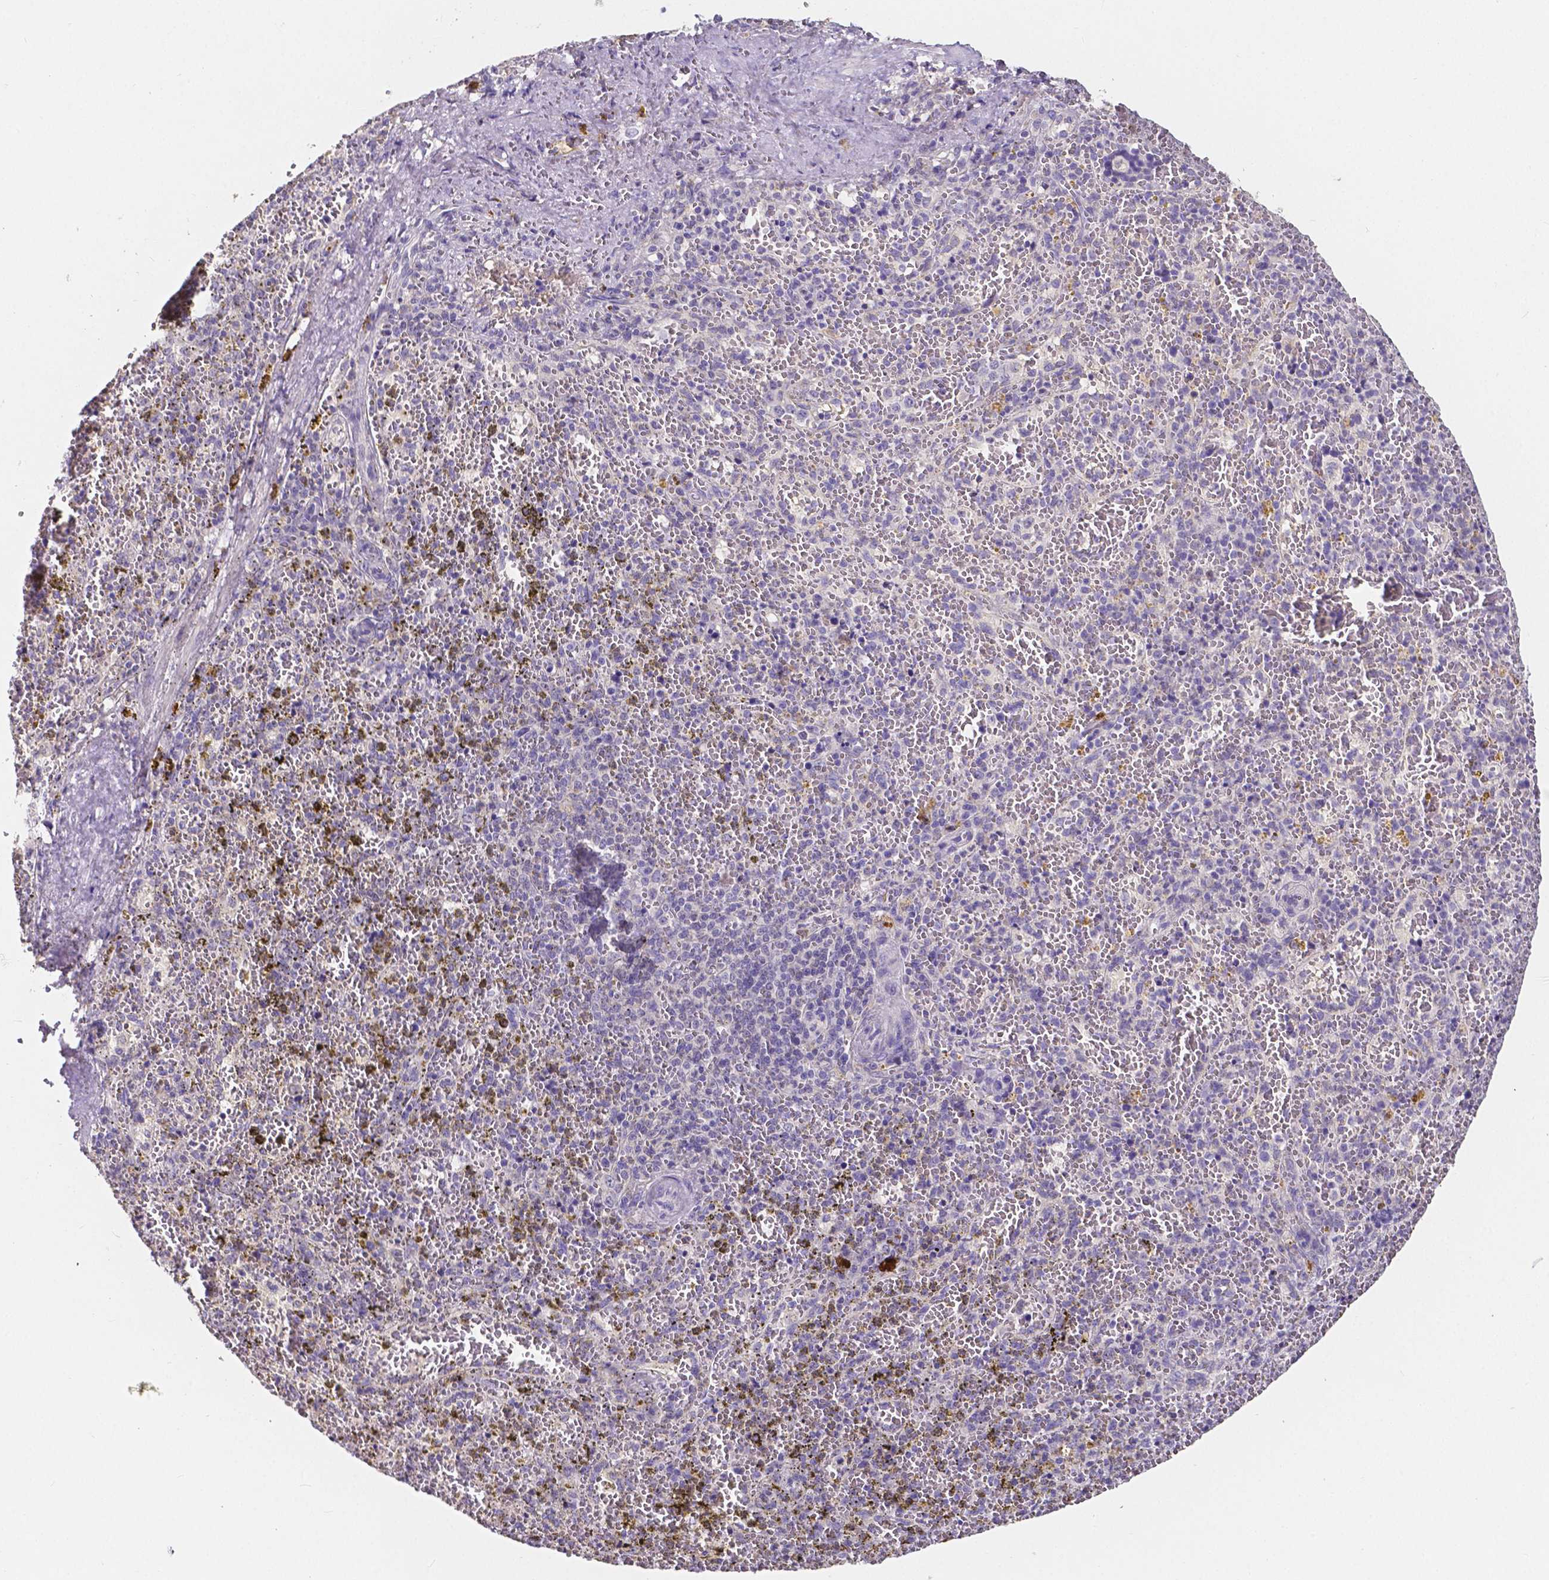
{"staining": {"intensity": "negative", "quantity": "none", "location": "none"}, "tissue": "spleen", "cell_type": "Cells in red pulp", "image_type": "normal", "snomed": [{"axis": "morphology", "description": "Normal tissue, NOS"}, {"axis": "topography", "description": "Spleen"}], "caption": "Immunohistochemical staining of normal spleen exhibits no significant positivity in cells in red pulp.", "gene": "ACP5", "patient": {"sex": "female", "age": 50}}